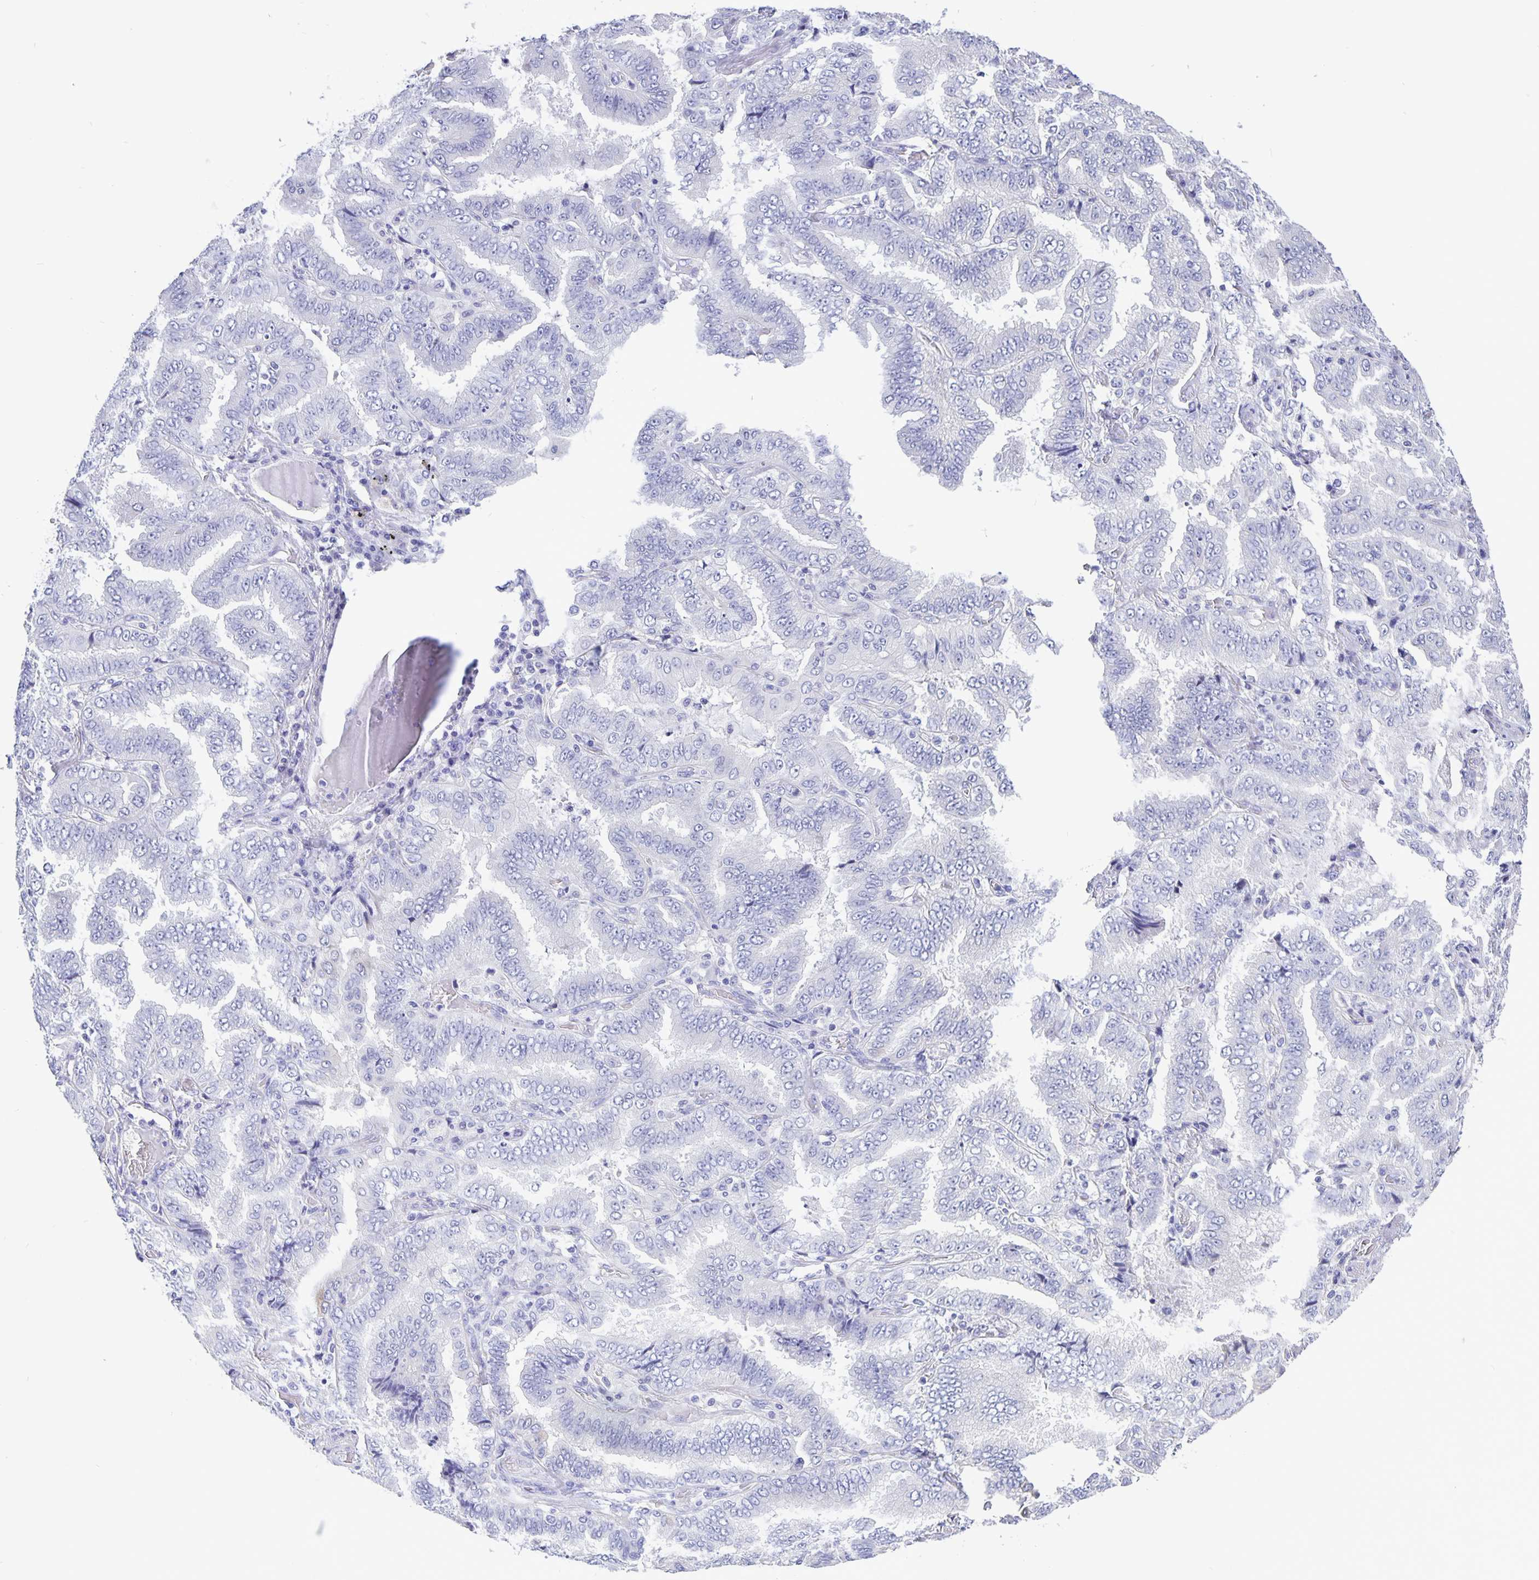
{"staining": {"intensity": "negative", "quantity": "none", "location": "none"}, "tissue": "lung cancer", "cell_type": "Tumor cells", "image_type": "cancer", "snomed": [{"axis": "morphology", "description": "Aneuploidy"}, {"axis": "morphology", "description": "Adenocarcinoma, NOS"}, {"axis": "morphology", "description": "Adenocarcinoma, metastatic, NOS"}, {"axis": "topography", "description": "Lymph node"}, {"axis": "topography", "description": "Lung"}], "caption": "Photomicrograph shows no protein positivity in tumor cells of lung adenocarcinoma tissue.", "gene": "ERMN", "patient": {"sex": "female", "age": 48}}